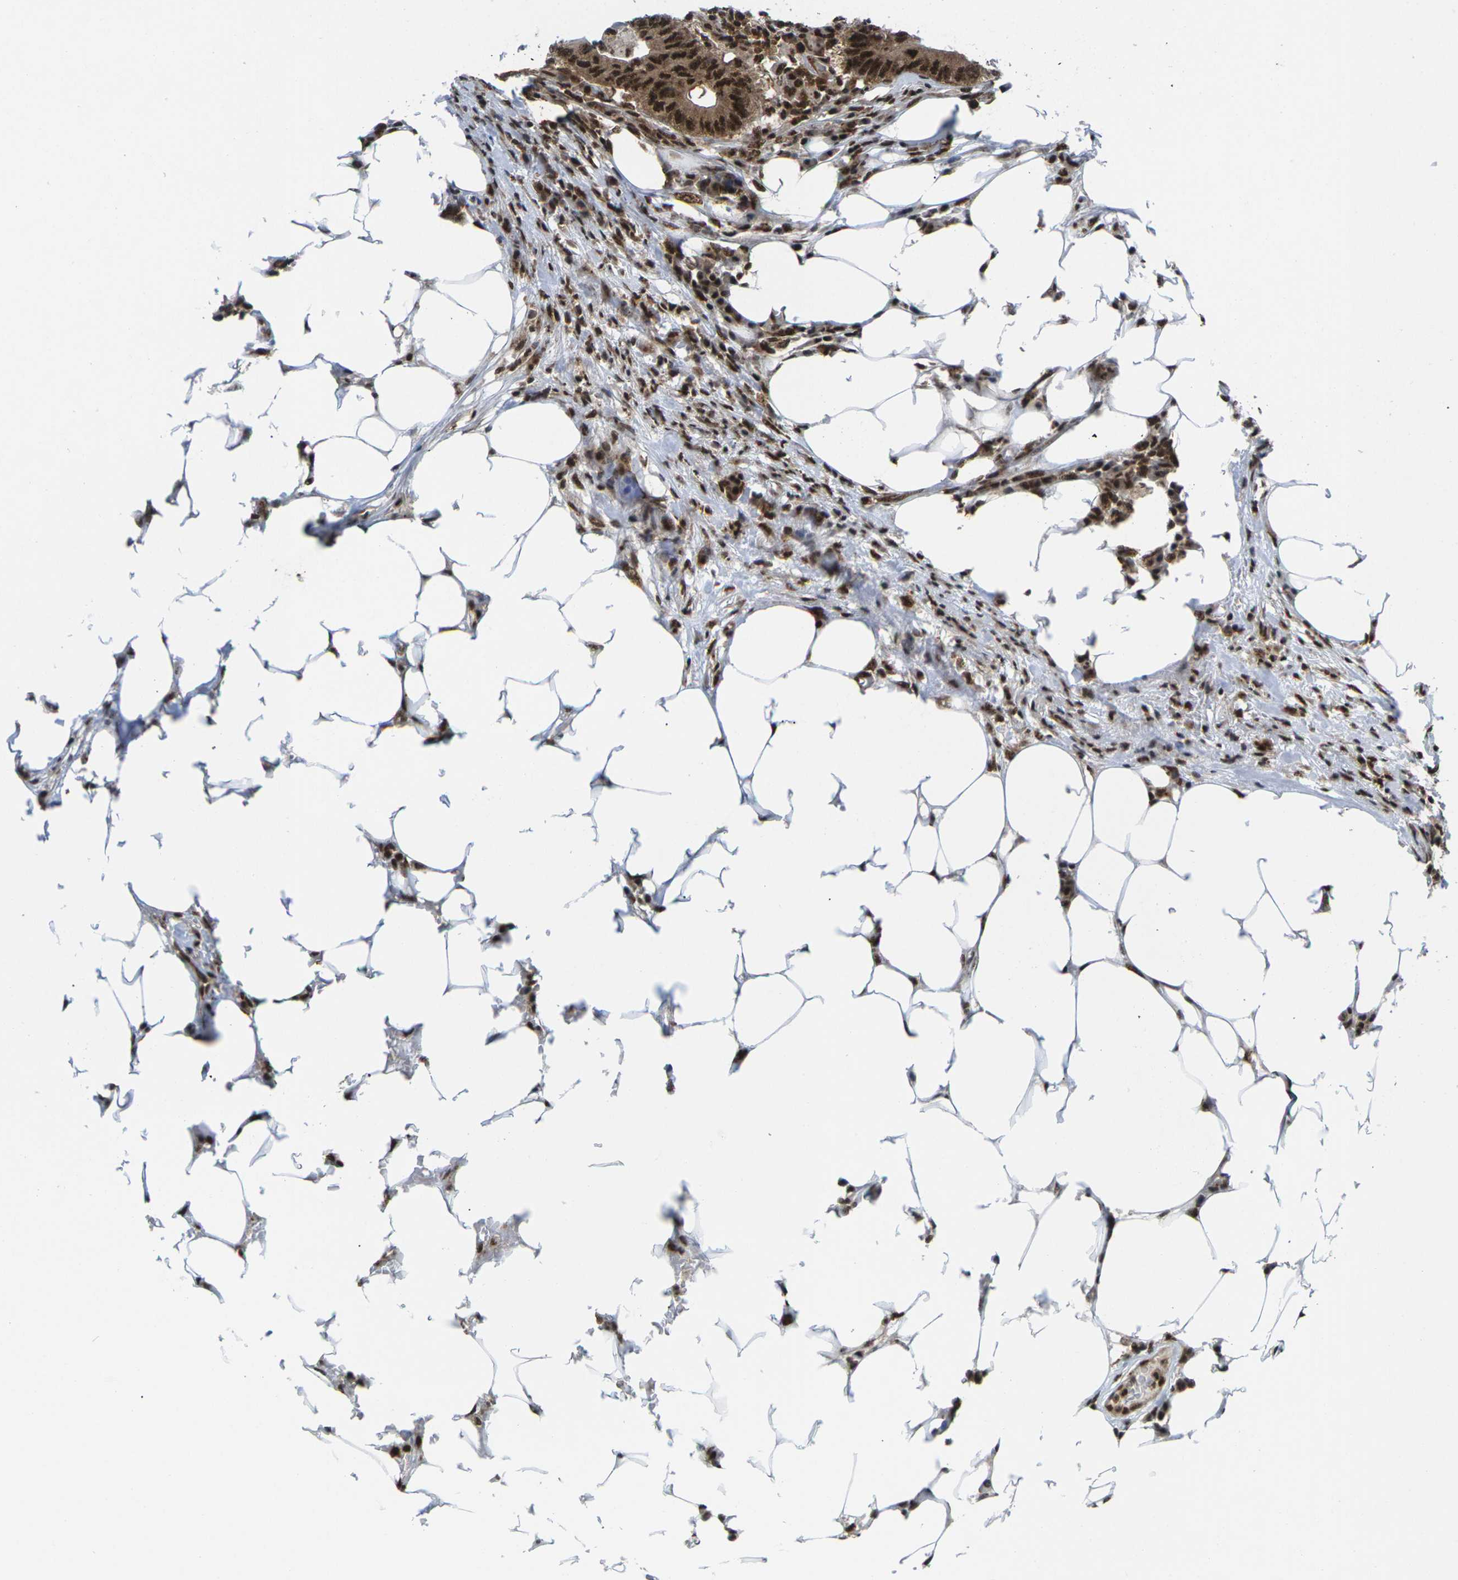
{"staining": {"intensity": "strong", "quantity": ">75%", "location": "cytoplasmic/membranous,nuclear"}, "tissue": "colorectal cancer", "cell_type": "Tumor cells", "image_type": "cancer", "snomed": [{"axis": "morphology", "description": "Adenocarcinoma, NOS"}, {"axis": "topography", "description": "Colon"}], "caption": "An image of human colorectal adenocarcinoma stained for a protein exhibits strong cytoplasmic/membranous and nuclear brown staining in tumor cells. The protein of interest is stained brown, and the nuclei are stained in blue (DAB IHC with brightfield microscopy, high magnification).", "gene": "MAGOH", "patient": {"sex": "male", "age": 71}}